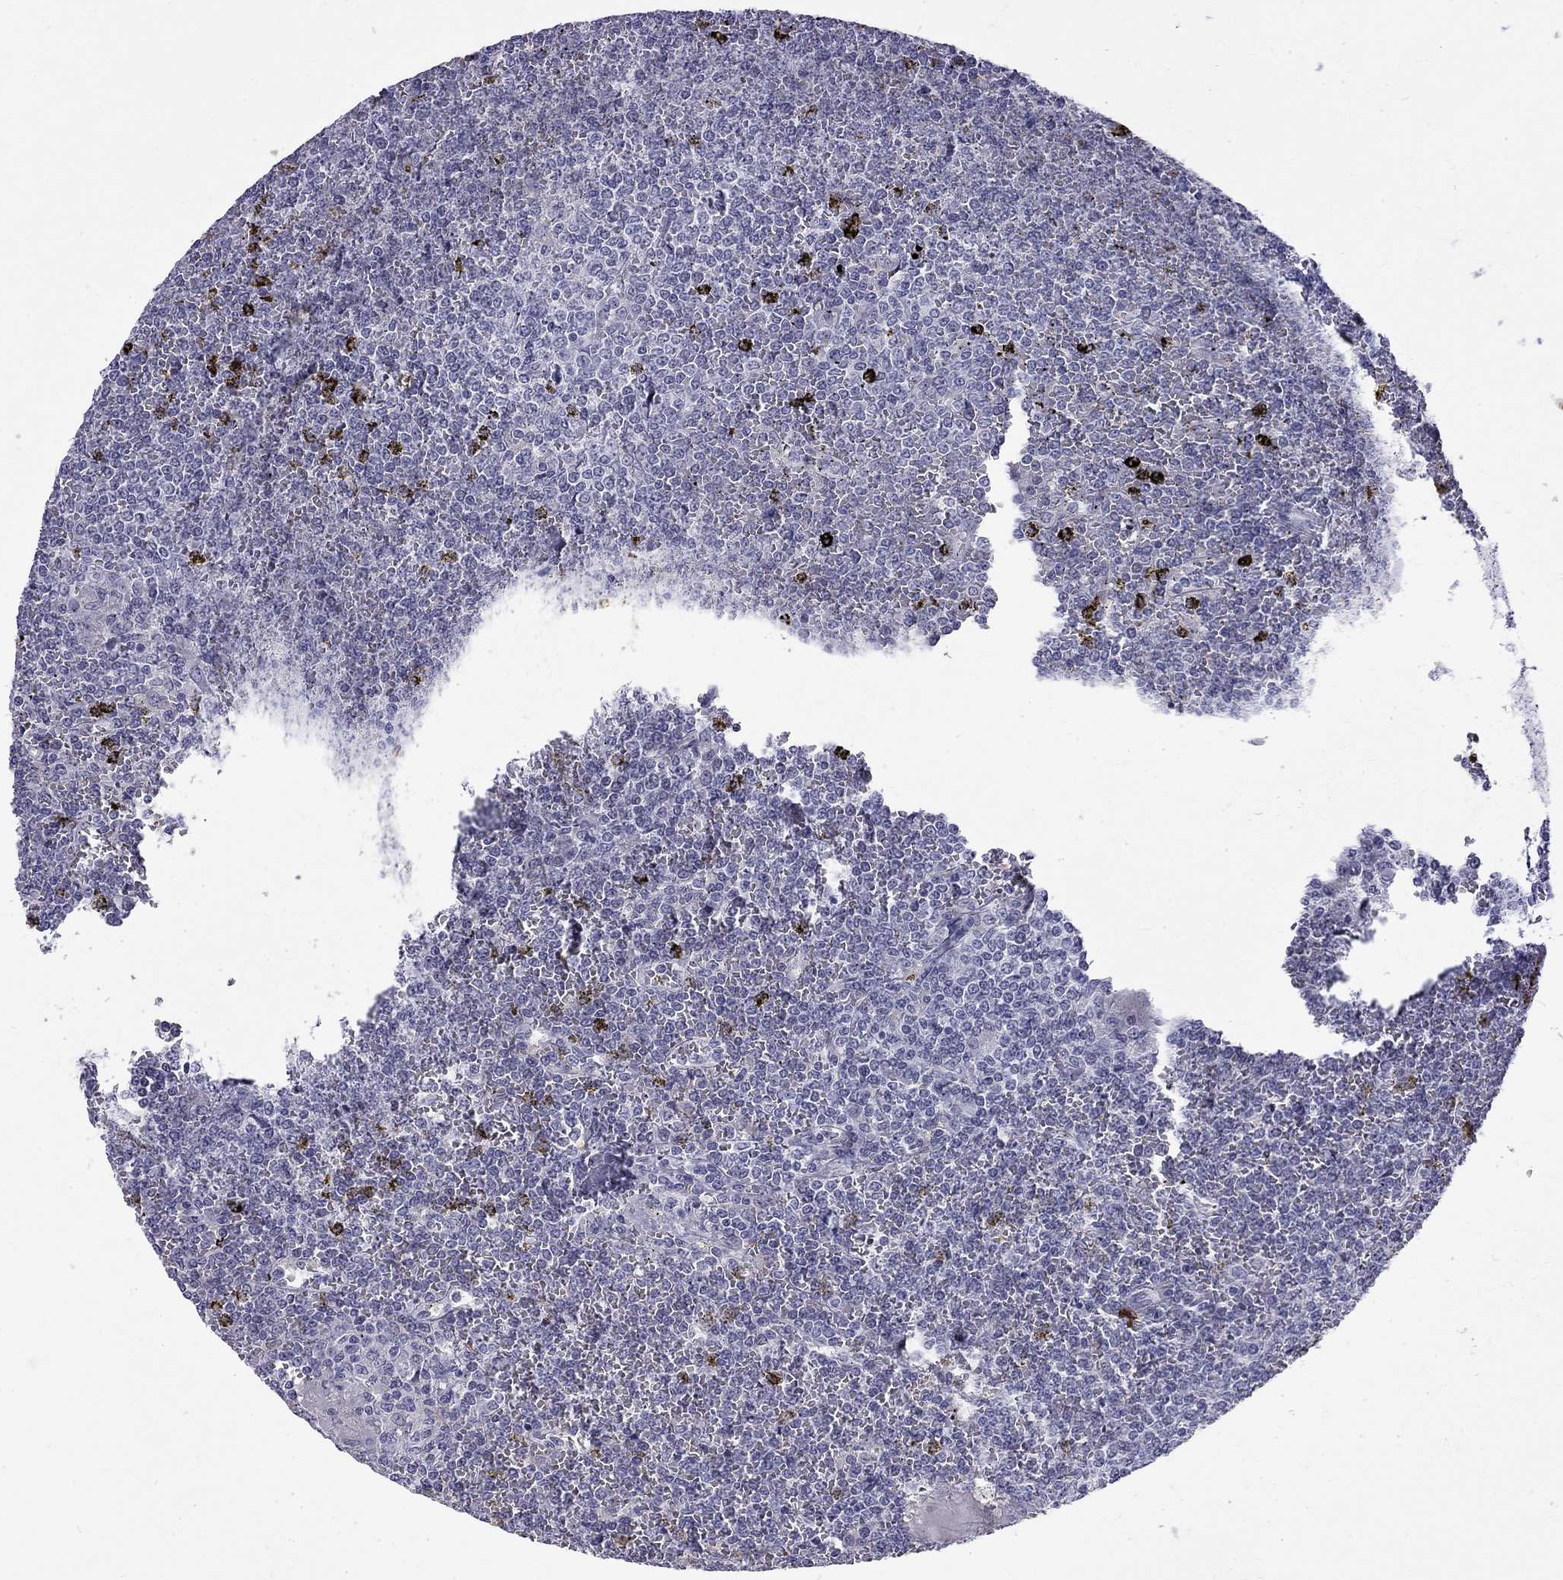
{"staining": {"intensity": "negative", "quantity": "none", "location": "none"}, "tissue": "lymphoma", "cell_type": "Tumor cells", "image_type": "cancer", "snomed": [{"axis": "morphology", "description": "Malignant lymphoma, non-Hodgkin's type, Low grade"}, {"axis": "topography", "description": "Spleen"}], "caption": "High magnification brightfield microscopy of low-grade malignant lymphoma, non-Hodgkin's type stained with DAB (brown) and counterstained with hematoxylin (blue): tumor cells show no significant expression. (DAB (3,3'-diaminobenzidine) immunohistochemistry with hematoxylin counter stain).", "gene": "RTL9", "patient": {"sex": "female", "age": 19}}